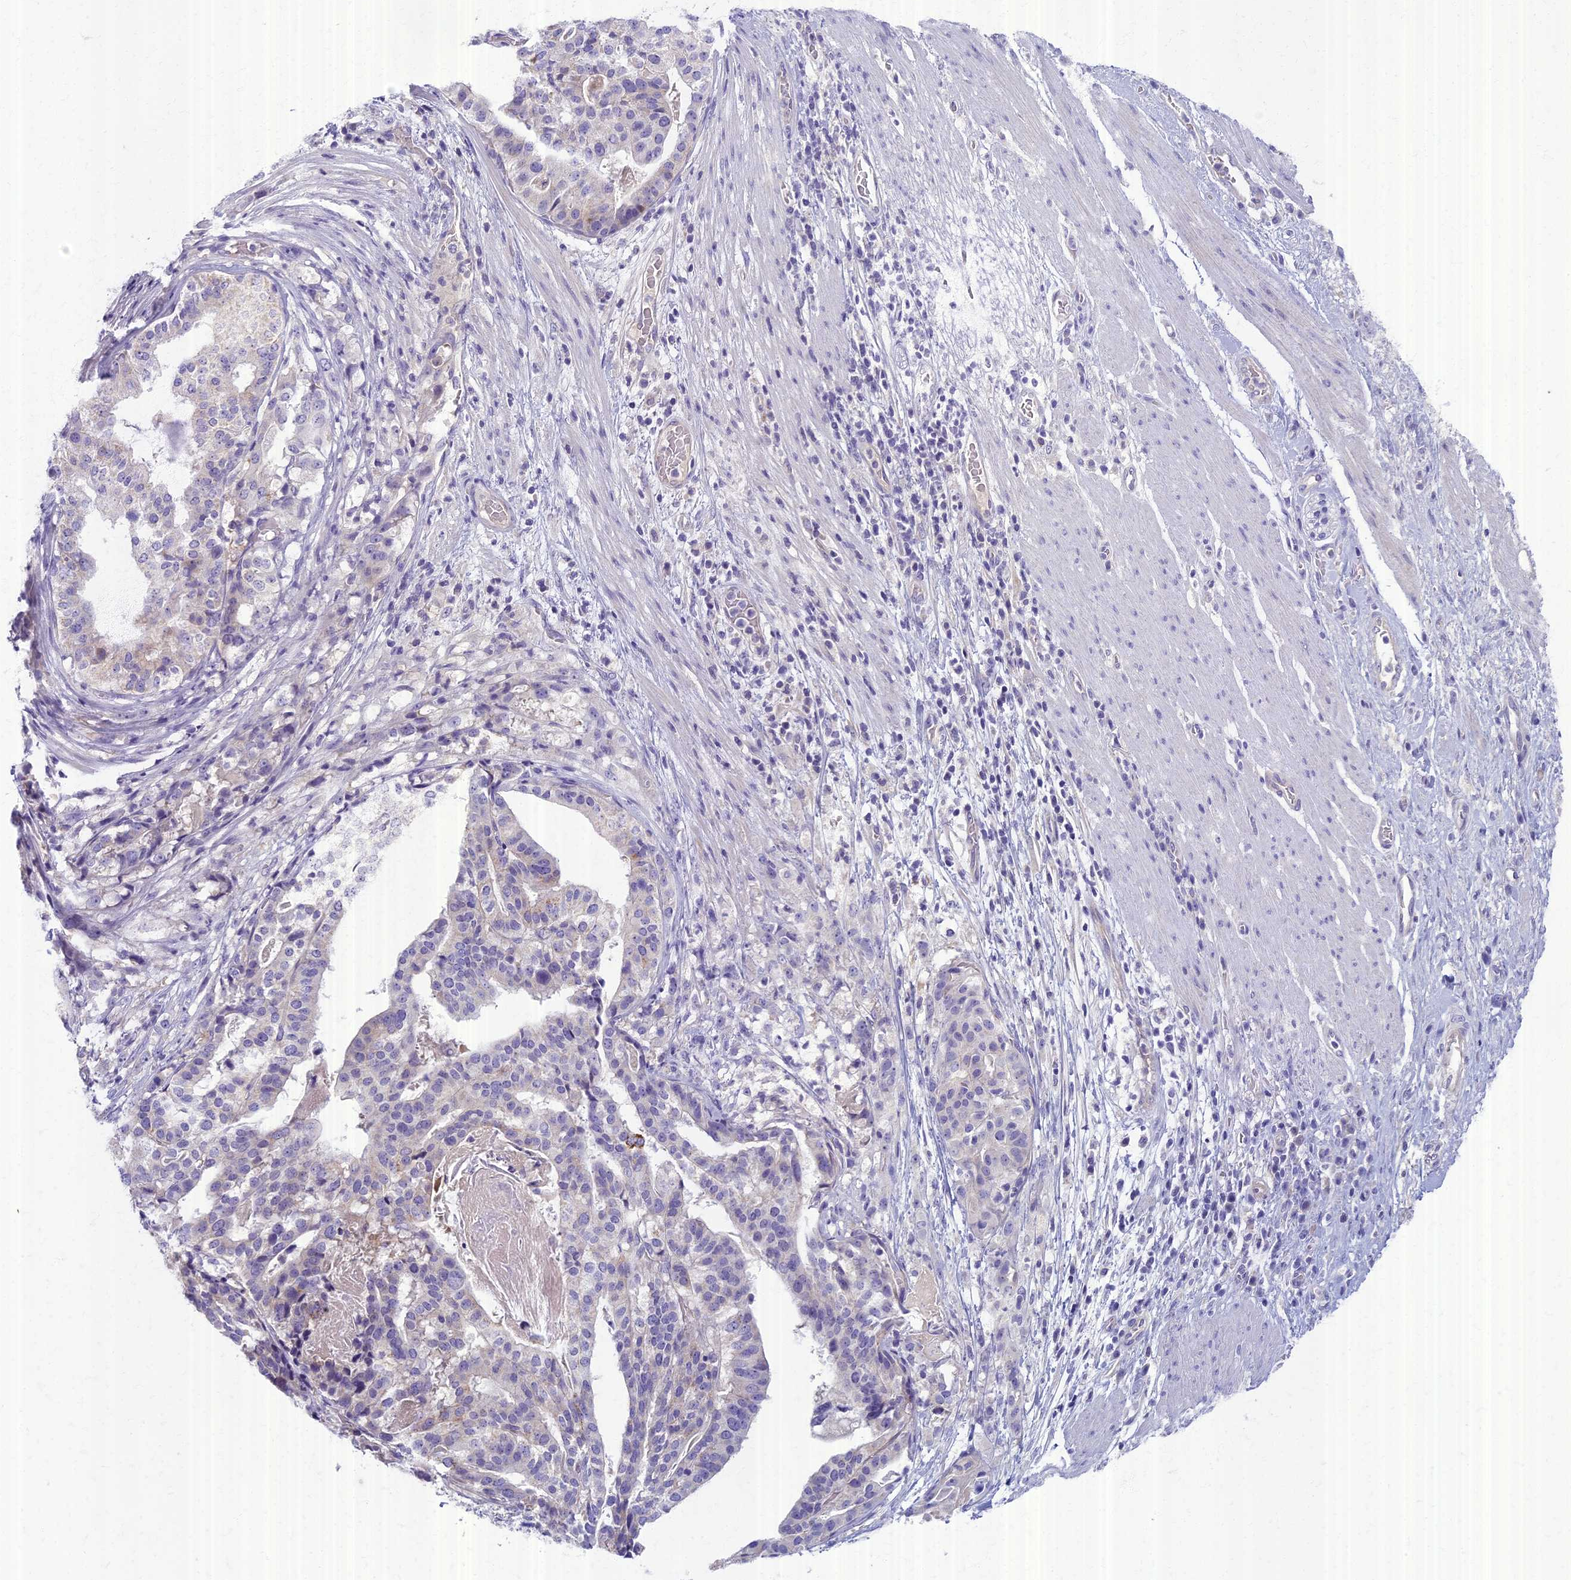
{"staining": {"intensity": "negative", "quantity": "none", "location": "none"}, "tissue": "stomach cancer", "cell_type": "Tumor cells", "image_type": "cancer", "snomed": [{"axis": "morphology", "description": "Adenocarcinoma, NOS"}, {"axis": "topography", "description": "Stomach"}], "caption": "The histopathology image exhibits no significant positivity in tumor cells of adenocarcinoma (stomach). Nuclei are stained in blue.", "gene": "AP4E1", "patient": {"sex": "male", "age": 48}}